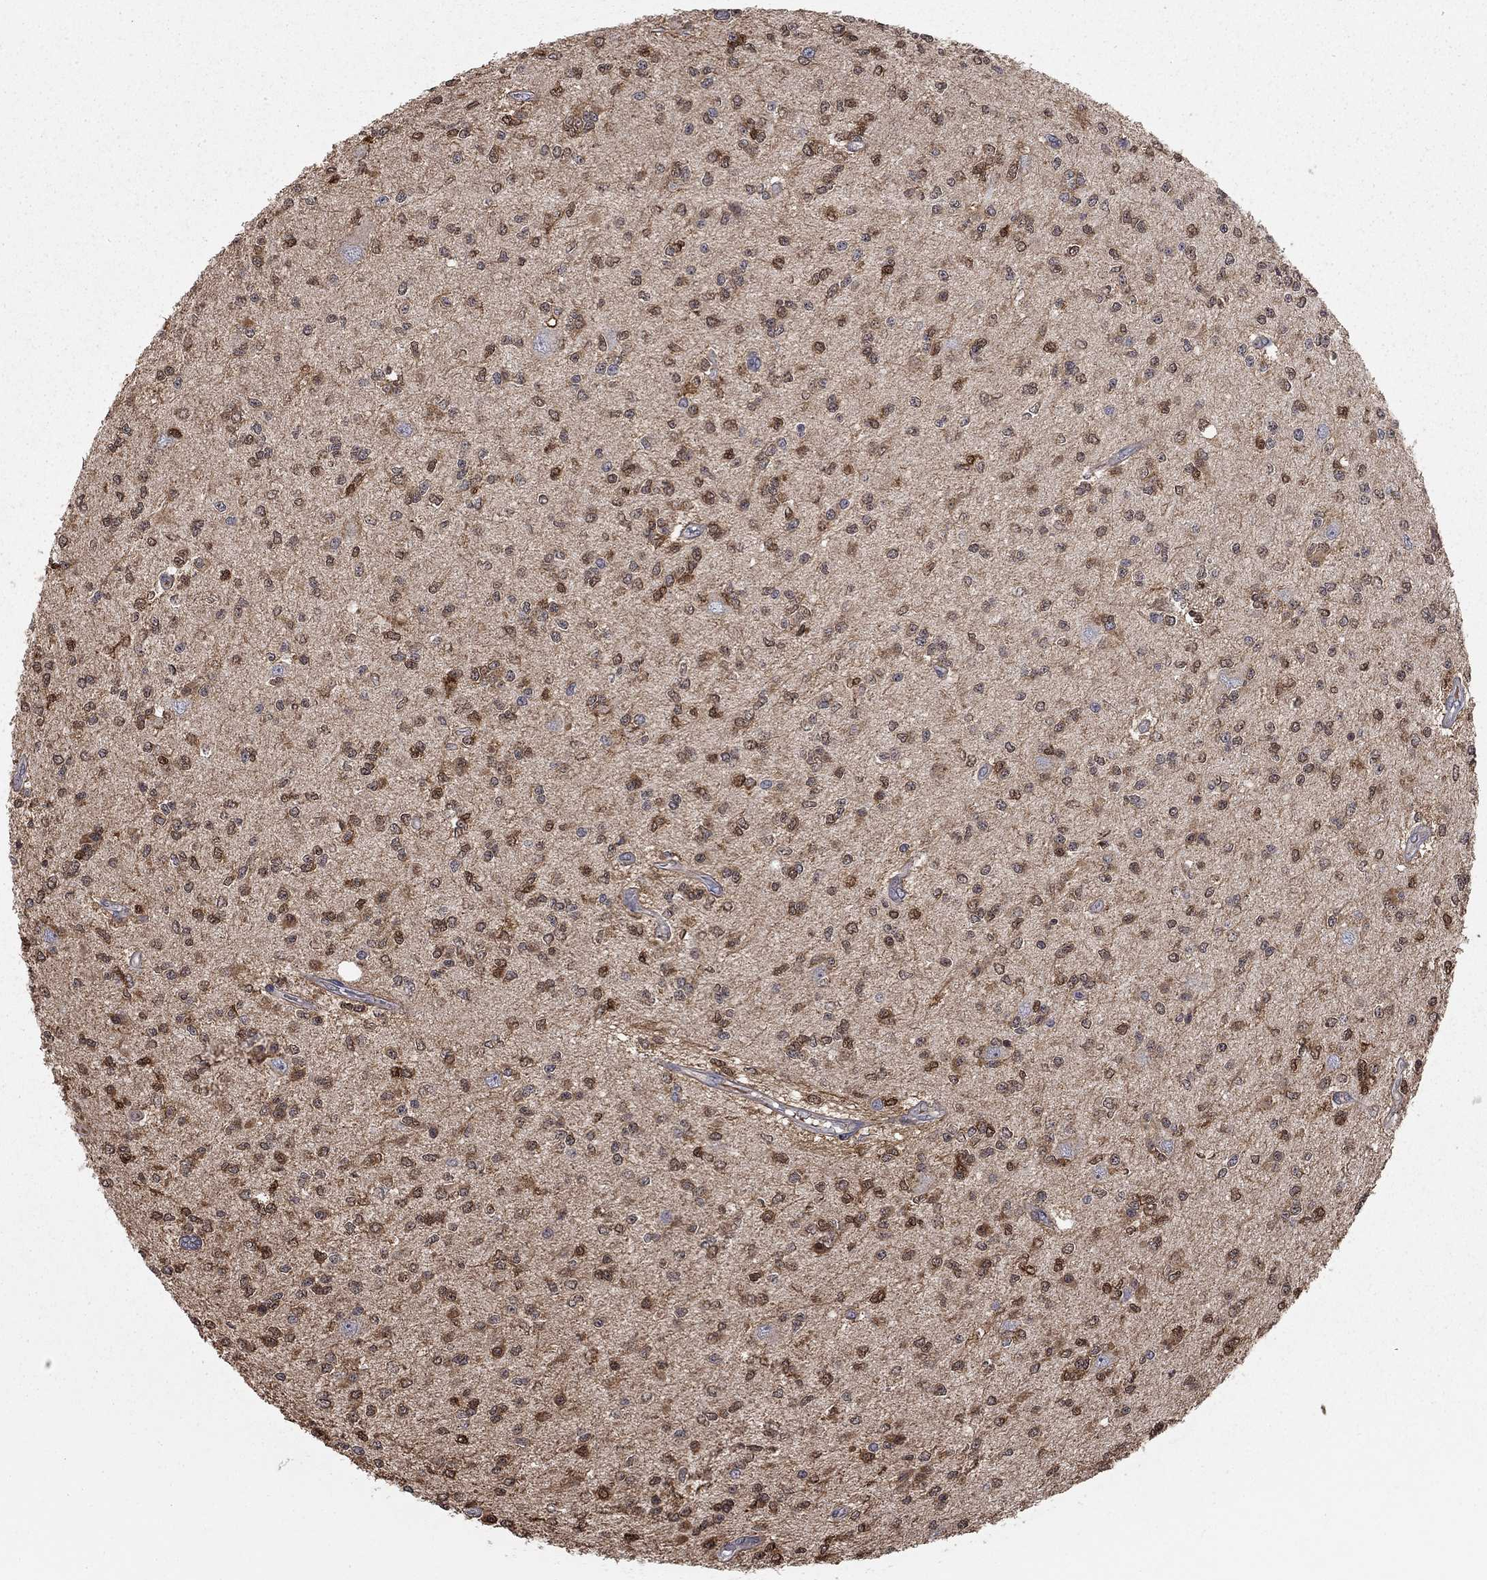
{"staining": {"intensity": "strong", "quantity": "<25%", "location": "cytoplasmic/membranous"}, "tissue": "glioma", "cell_type": "Tumor cells", "image_type": "cancer", "snomed": [{"axis": "morphology", "description": "Glioma, malignant, Low grade"}, {"axis": "topography", "description": "Brain"}], "caption": "Immunohistochemical staining of low-grade glioma (malignant) demonstrates strong cytoplasmic/membranous protein staining in about <25% of tumor cells.", "gene": "CFAP161", "patient": {"sex": "male", "age": 67}}